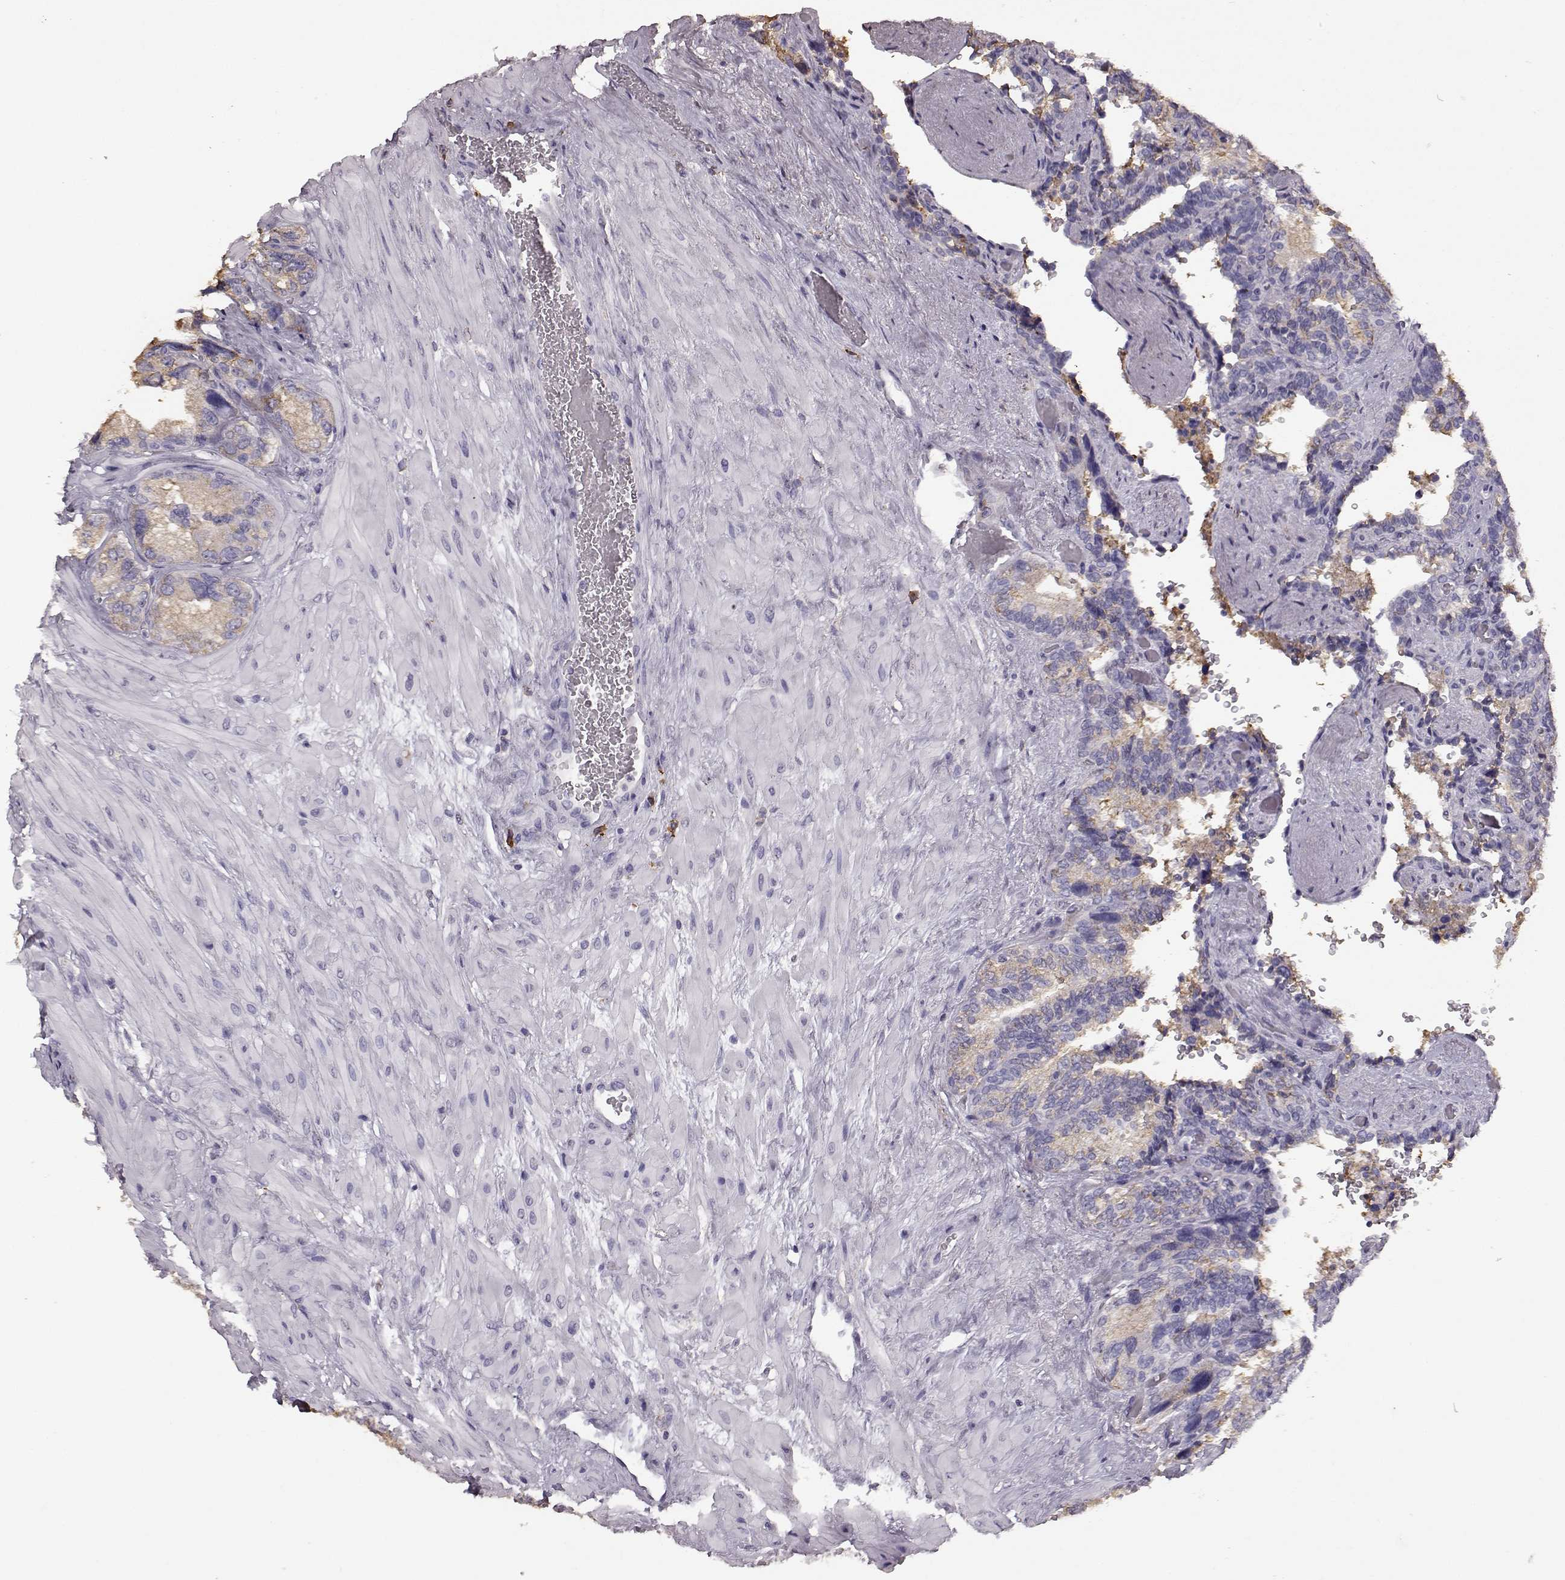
{"staining": {"intensity": "weak", "quantity": "25%-75%", "location": "cytoplasmic/membranous"}, "tissue": "seminal vesicle", "cell_type": "Glandular cells", "image_type": "normal", "snomed": [{"axis": "morphology", "description": "Normal tissue, NOS"}, {"axis": "topography", "description": "Seminal veicle"}], "caption": "A histopathology image of seminal vesicle stained for a protein reveals weak cytoplasmic/membranous brown staining in glandular cells. The staining is performed using DAB (3,3'-diaminobenzidine) brown chromogen to label protein expression. The nuclei are counter-stained blue using hematoxylin.", "gene": "GABRG3", "patient": {"sex": "male", "age": 69}}